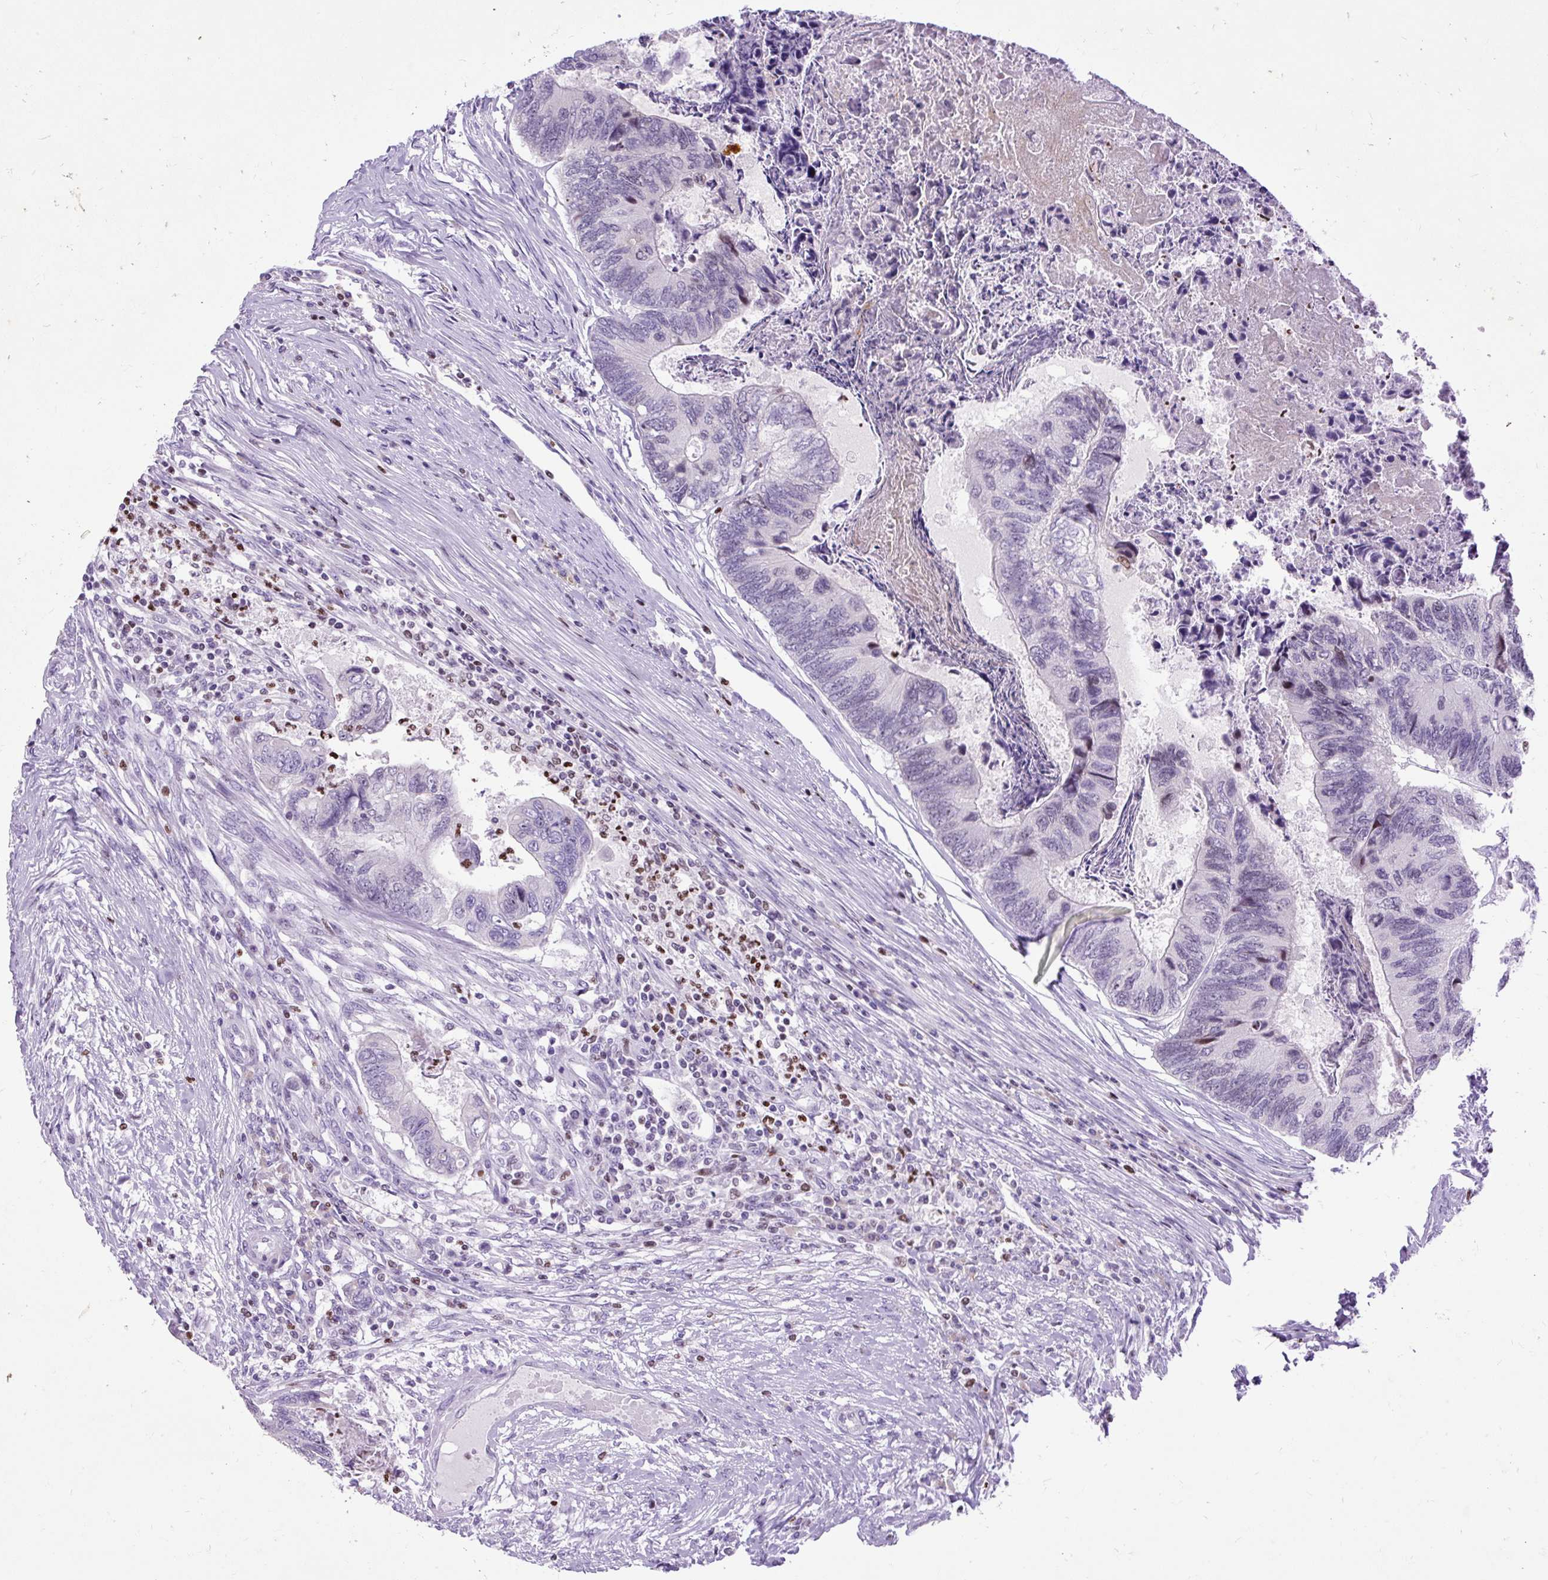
{"staining": {"intensity": "negative", "quantity": "none", "location": "none"}, "tissue": "colorectal cancer", "cell_type": "Tumor cells", "image_type": "cancer", "snomed": [{"axis": "morphology", "description": "Adenocarcinoma, NOS"}, {"axis": "topography", "description": "Colon"}], "caption": "Immunohistochemistry micrograph of neoplastic tissue: colorectal cancer stained with DAB (3,3'-diaminobenzidine) displays no significant protein staining in tumor cells.", "gene": "SPC24", "patient": {"sex": "female", "age": 67}}